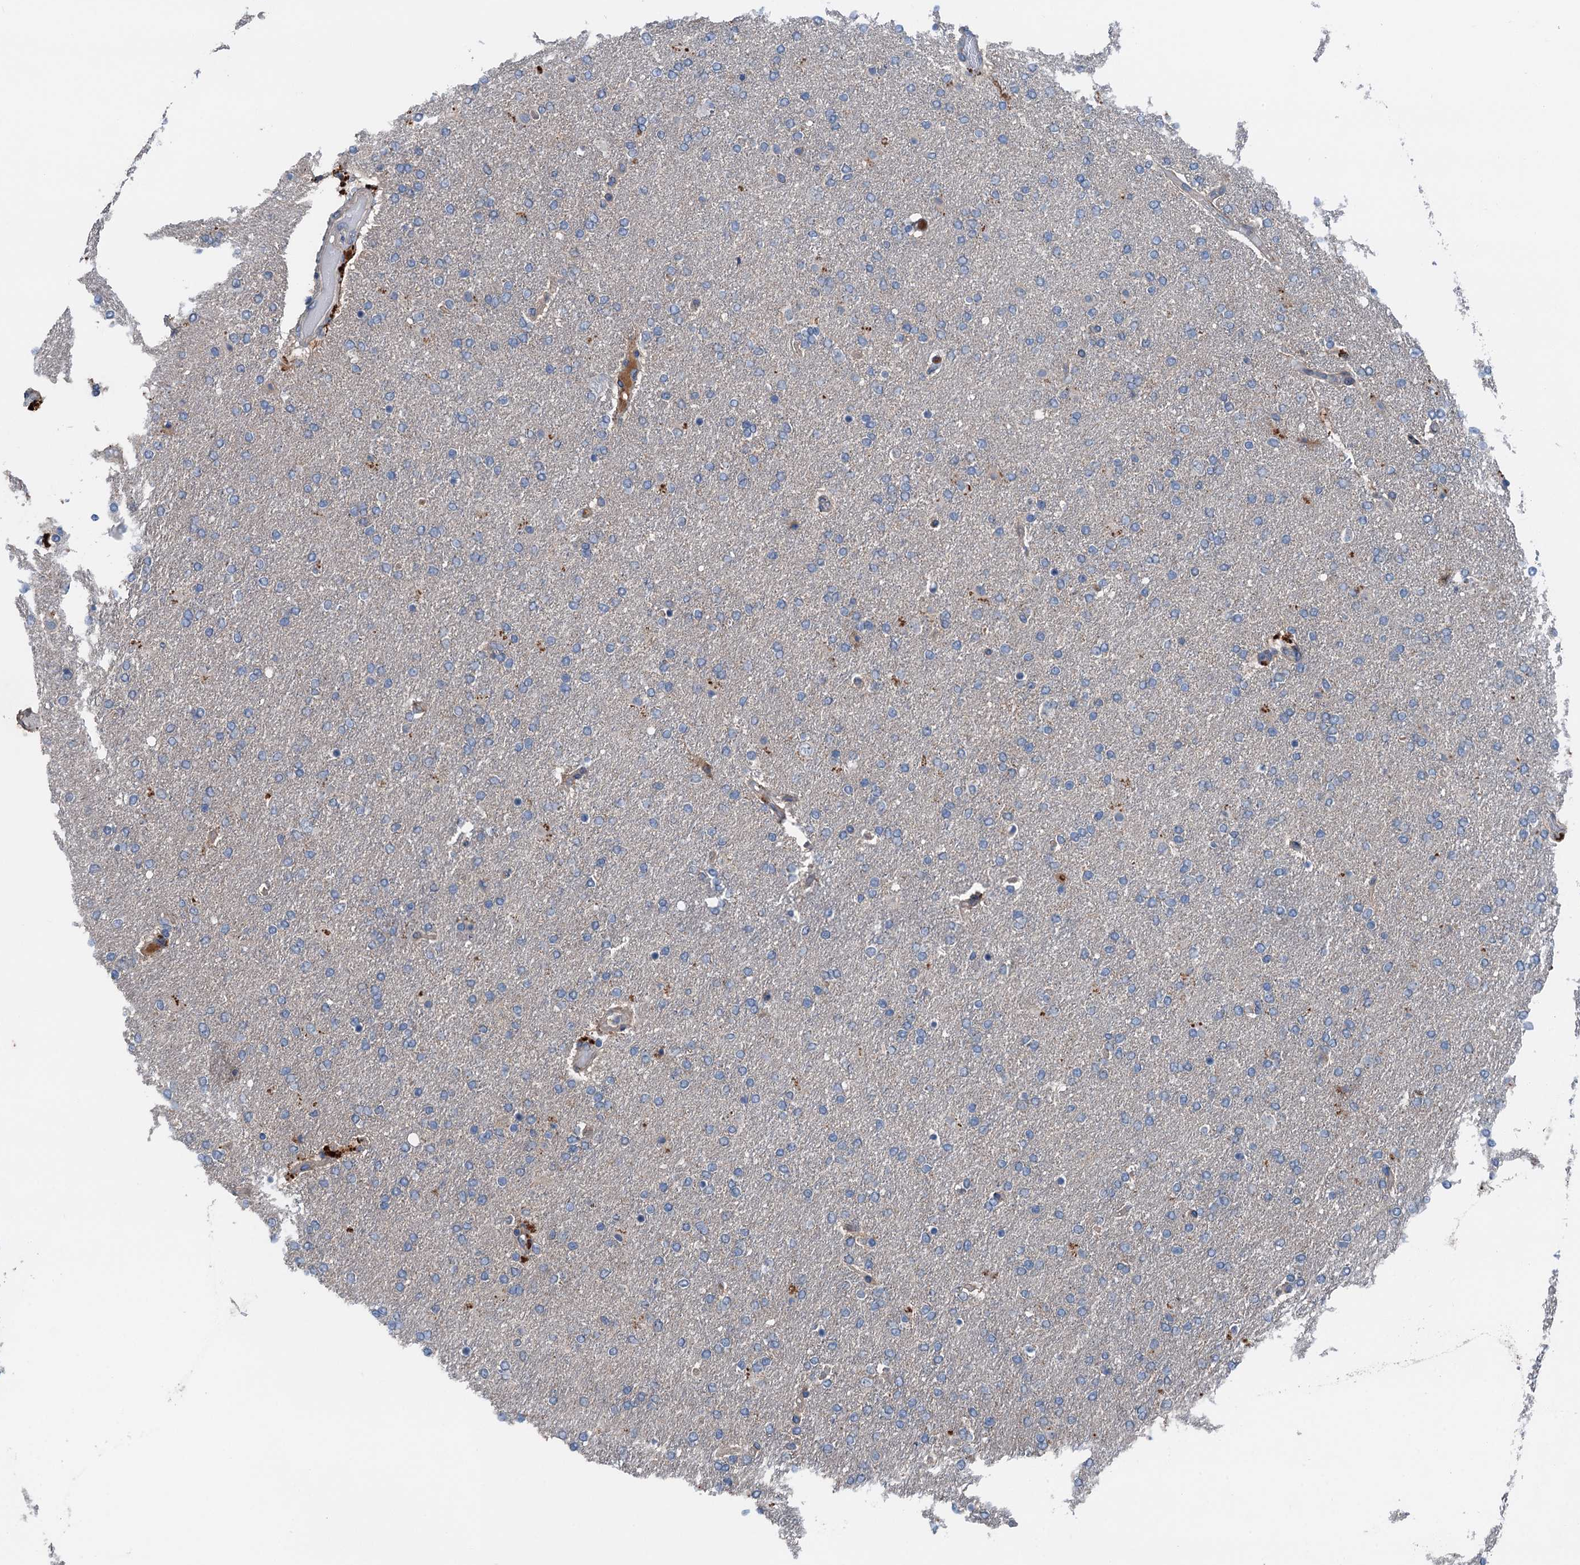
{"staining": {"intensity": "negative", "quantity": "none", "location": "none"}, "tissue": "glioma", "cell_type": "Tumor cells", "image_type": "cancer", "snomed": [{"axis": "morphology", "description": "Glioma, malignant, High grade"}, {"axis": "topography", "description": "Brain"}], "caption": "Immunohistochemistry (IHC) histopathology image of glioma stained for a protein (brown), which demonstrates no positivity in tumor cells. (Stains: DAB (3,3'-diaminobenzidine) immunohistochemistry (IHC) with hematoxylin counter stain, Microscopy: brightfield microscopy at high magnification).", "gene": "SLC2A10", "patient": {"sex": "male", "age": 72}}